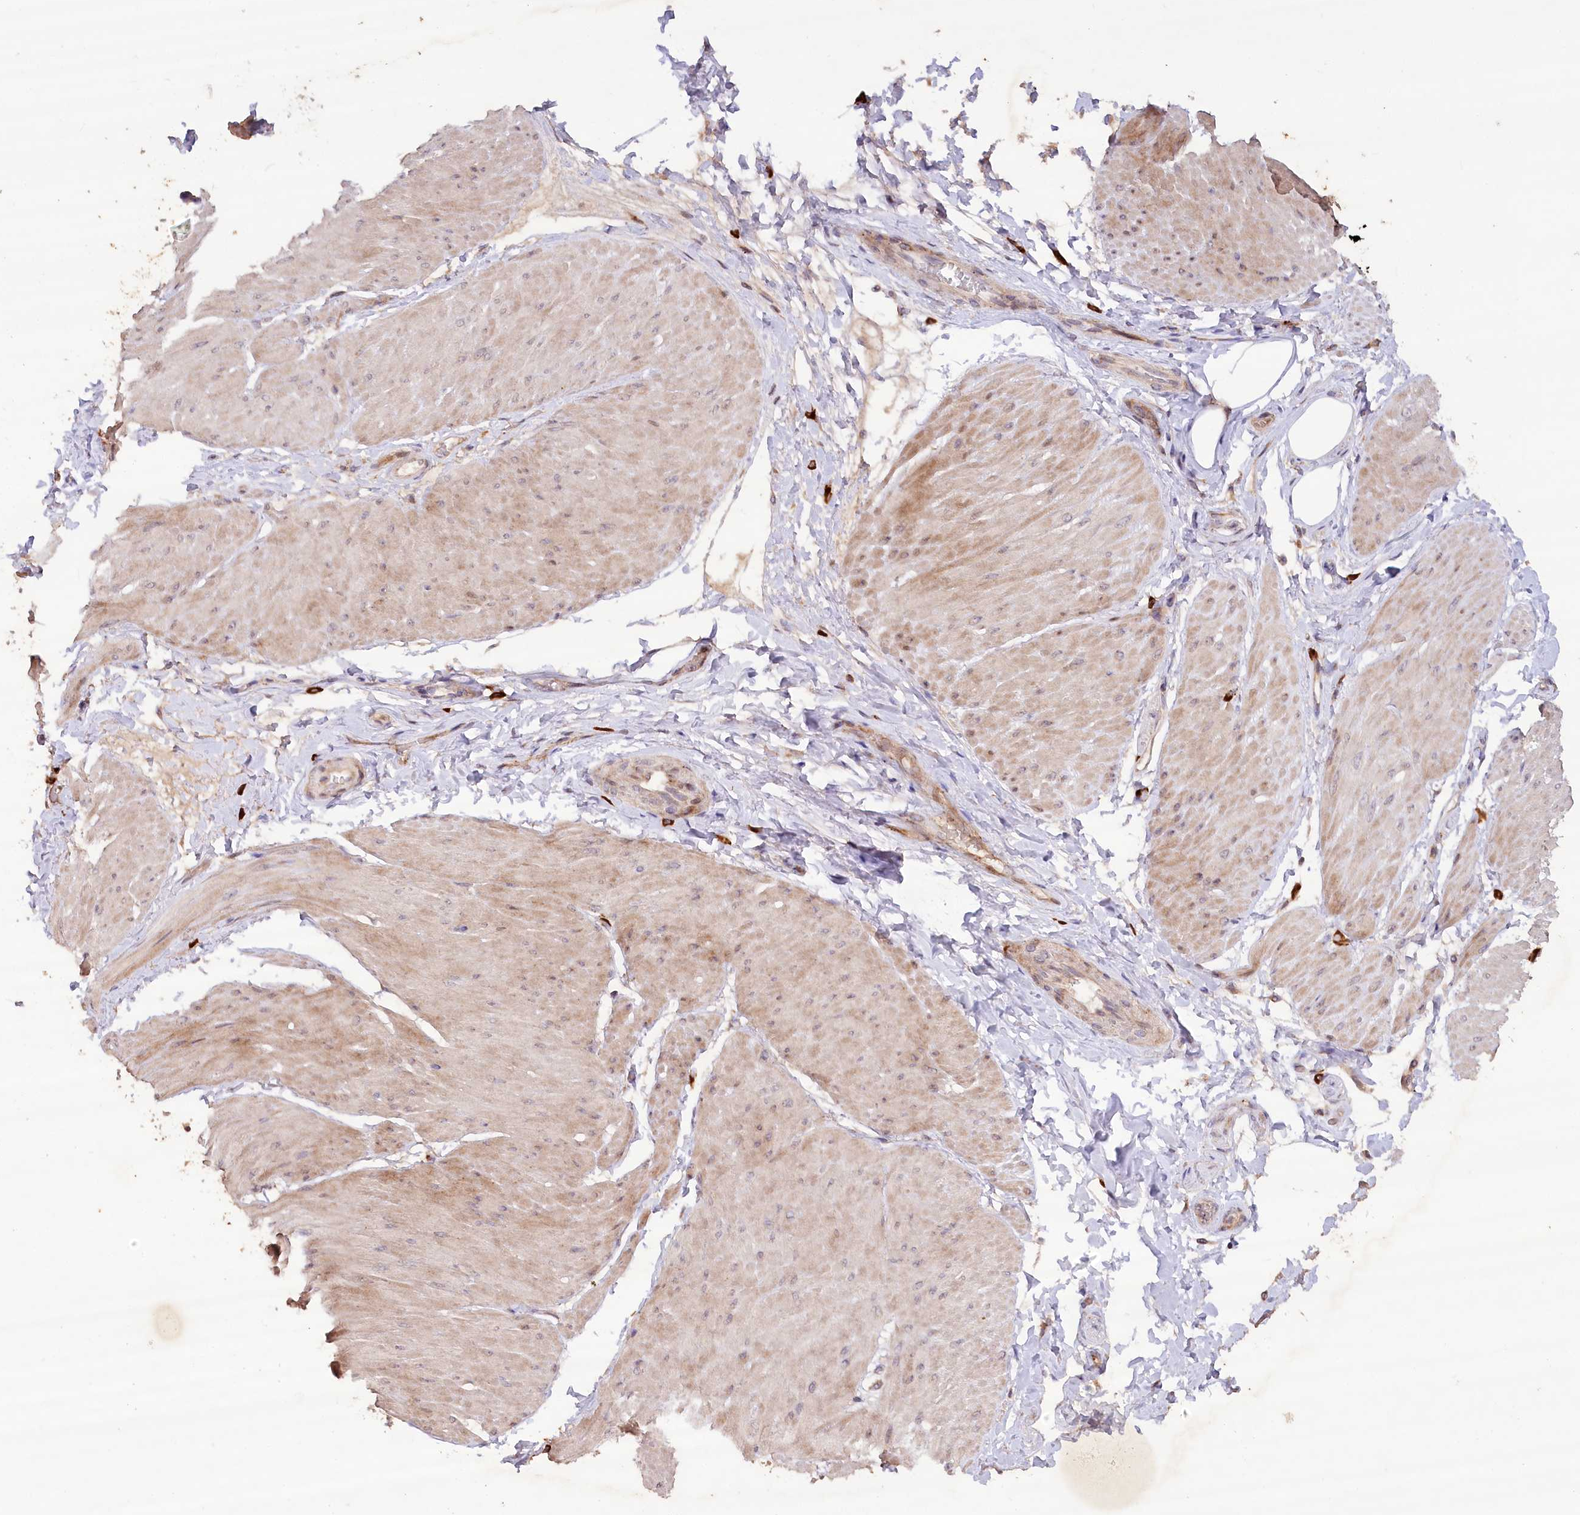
{"staining": {"intensity": "weak", "quantity": "25%-75%", "location": "cytoplasmic/membranous"}, "tissue": "smooth muscle", "cell_type": "Smooth muscle cells", "image_type": "normal", "snomed": [{"axis": "morphology", "description": "Urothelial carcinoma, High grade"}, {"axis": "topography", "description": "Urinary bladder"}], "caption": "An immunohistochemistry histopathology image of benign tissue is shown. Protein staining in brown labels weak cytoplasmic/membranous positivity in smooth muscle within smooth muscle cells. (DAB IHC, brown staining for protein, blue staining for nuclei).", "gene": "IRAK1BP1", "patient": {"sex": "male", "age": 46}}